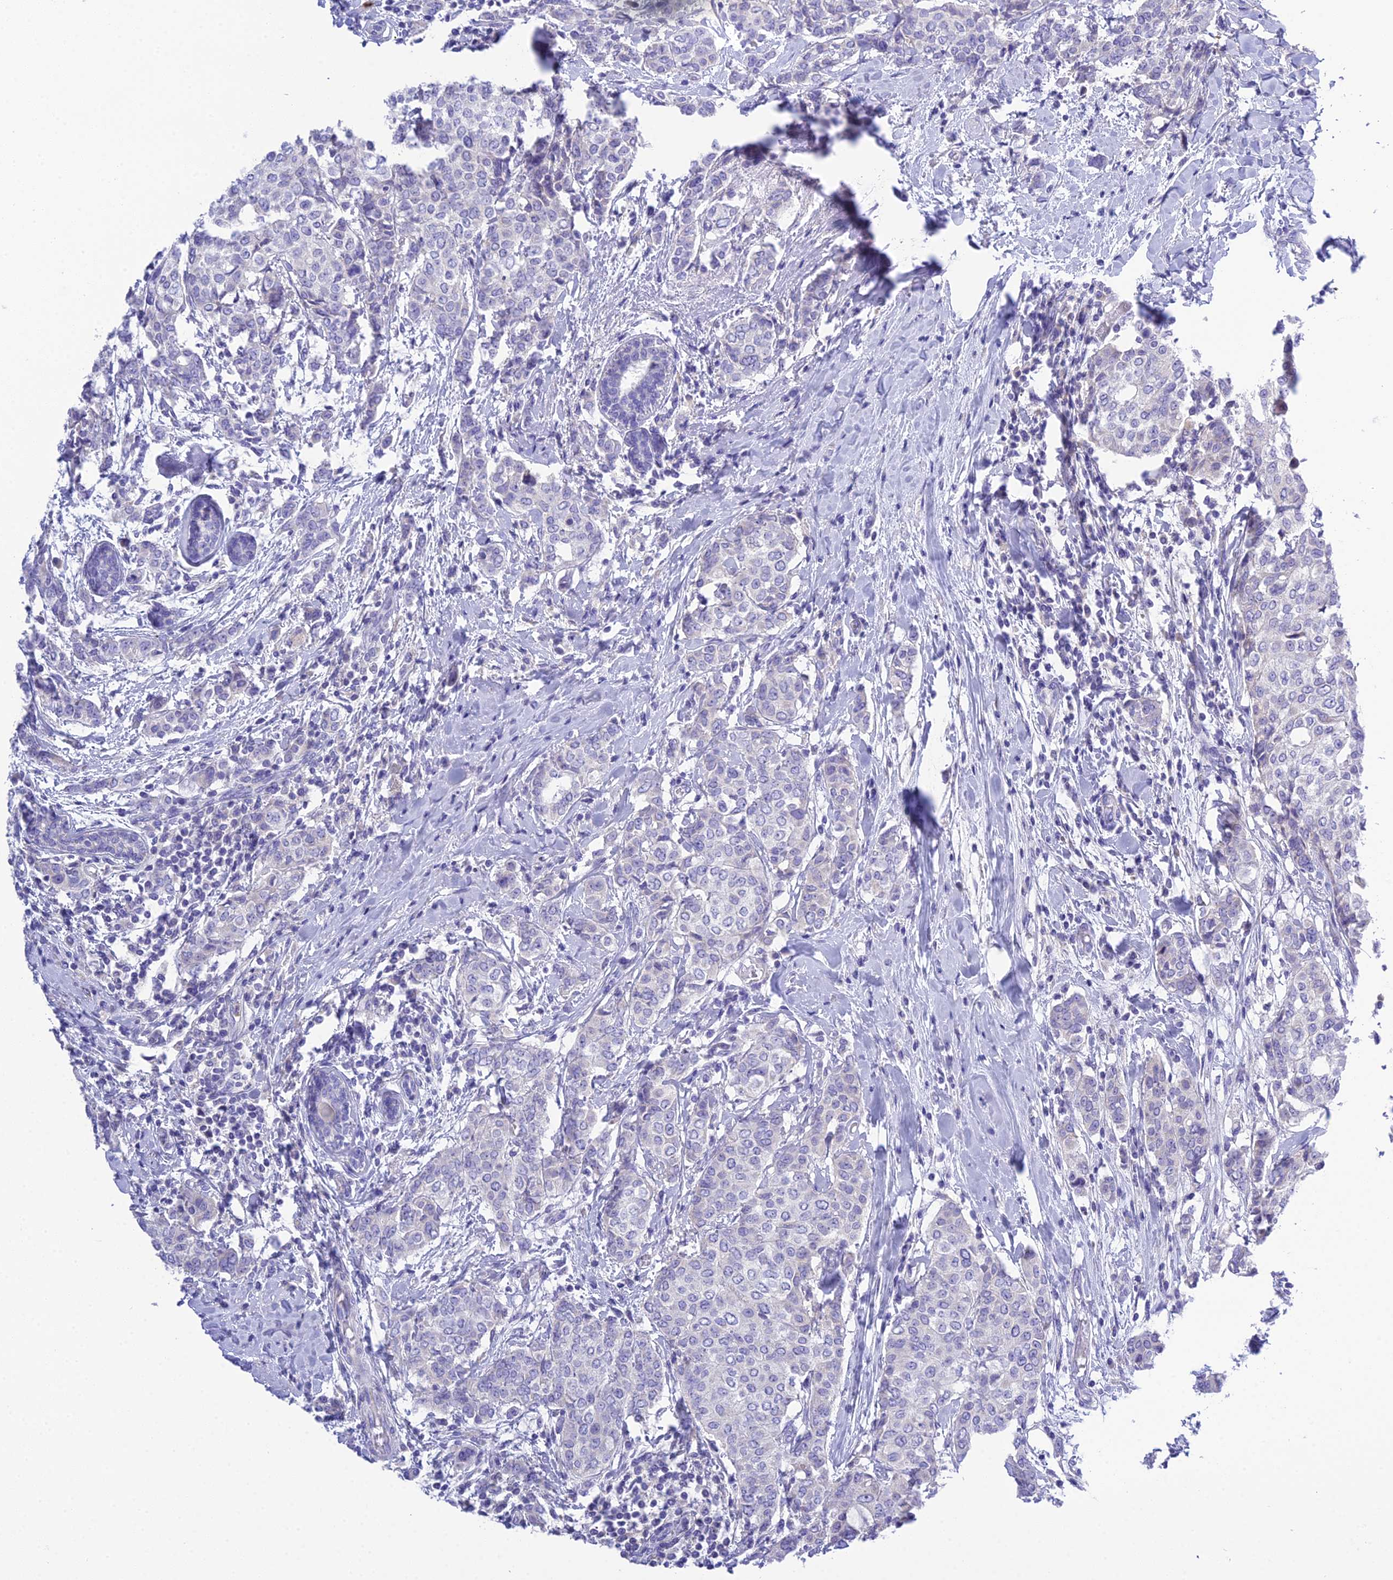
{"staining": {"intensity": "negative", "quantity": "none", "location": "none"}, "tissue": "breast cancer", "cell_type": "Tumor cells", "image_type": "cancer", "snomed": [{"axis": "morphology", "description": "Lobular carcinoma"}, {"axis": "topography", "description": "Breast"}], "caption": "Tumor cells show no significant positivity in breast lobular carcinoma. Nuclei are stained in blue.", "gene": "KIAA0408", "patient": {"sex": "female", "age": 51}}